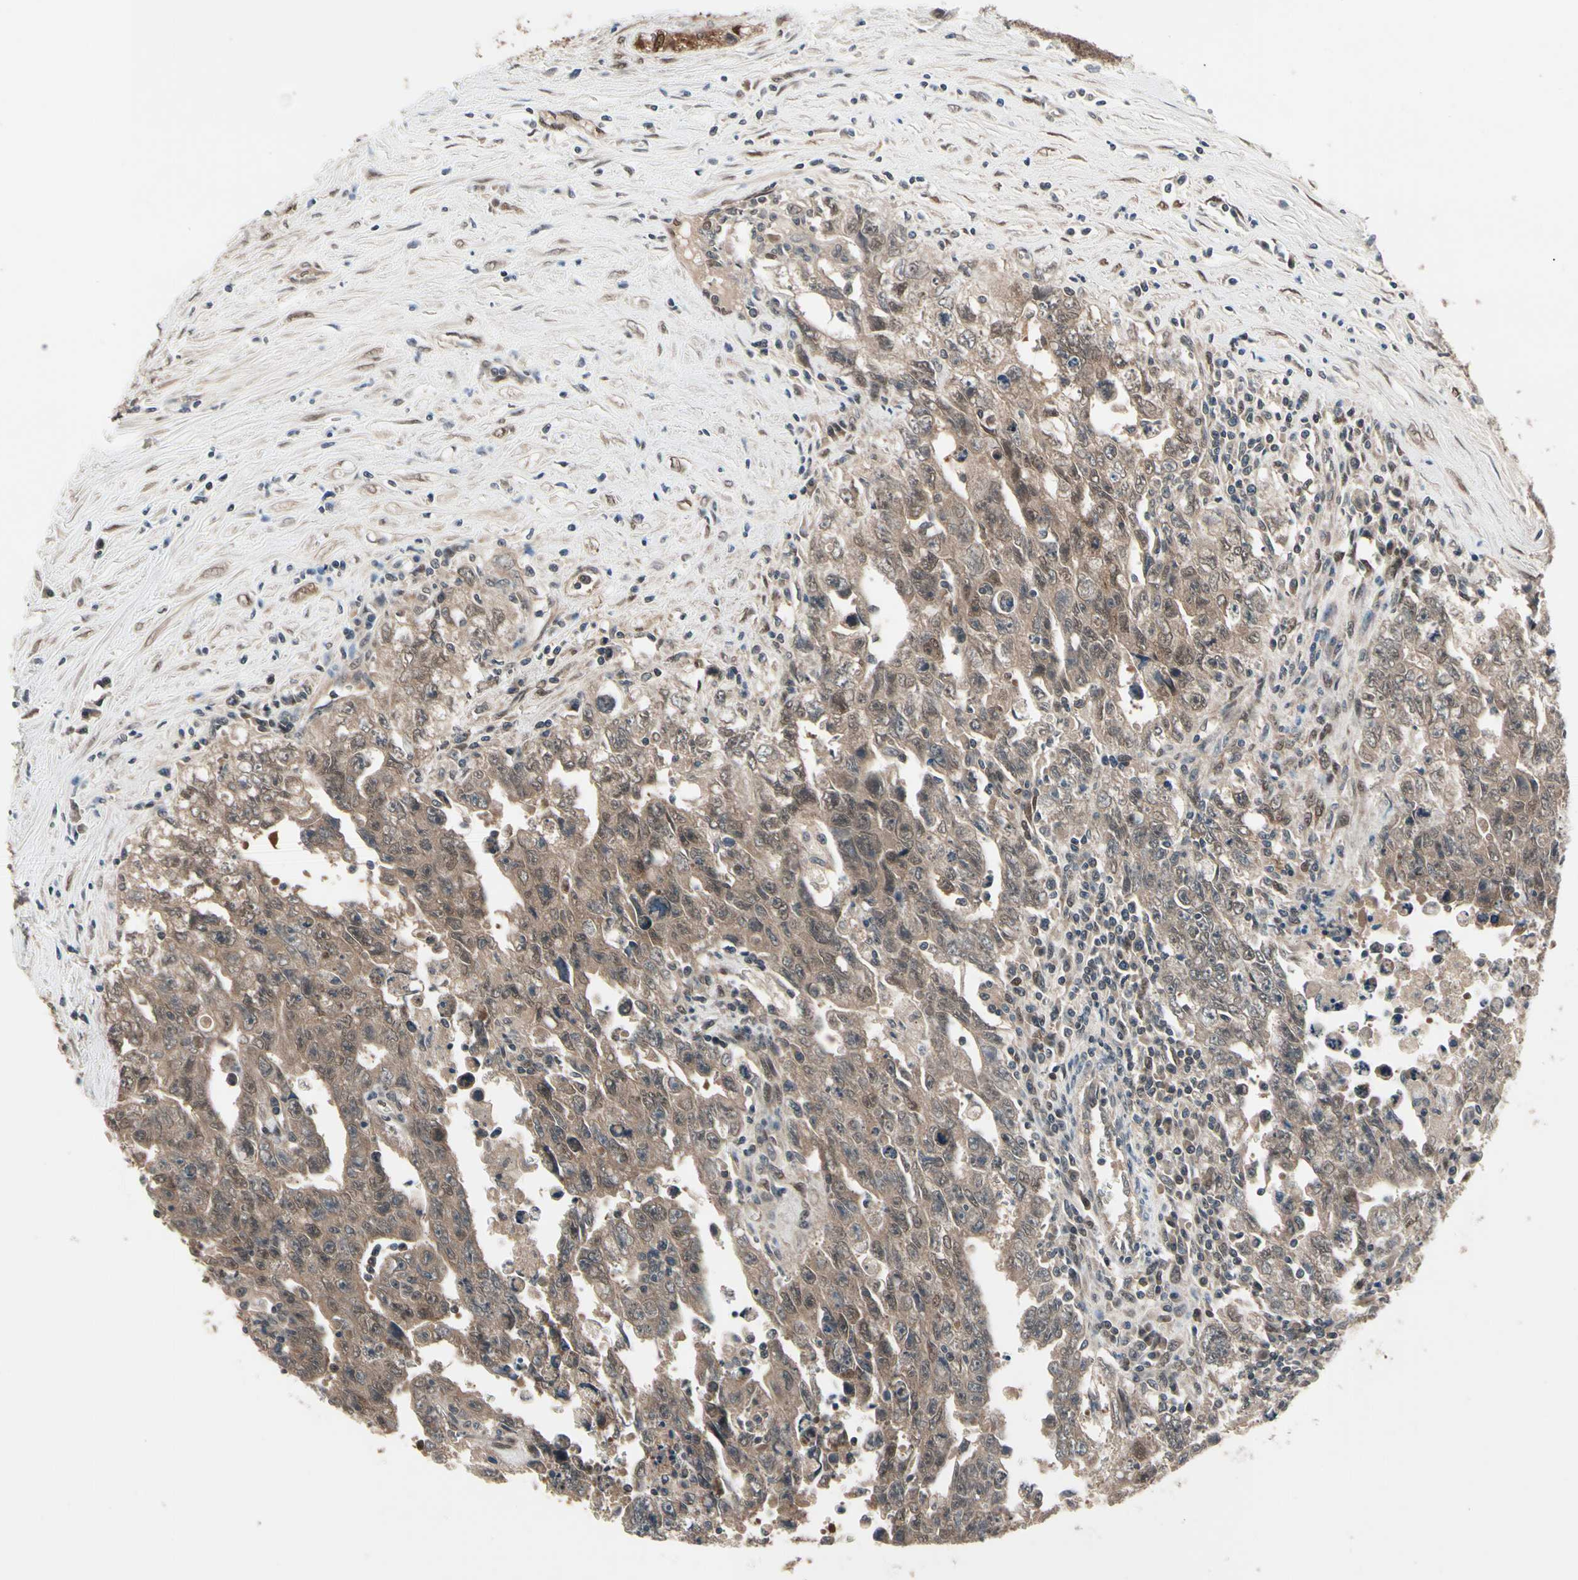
{"staining": {"intensity": "moderate", "quantity": ">75%", "location": "cytoplasmic/membranous"}, "tissue": "testis cancer", "cell_type": "Tumor cells", "image_type": "cancer", "snomed": [{"axis": "morphology", "description": "Carcinoma, Embryonal, NOS"}, {"axis": "topography", "description": "Testis"}], "caption": "Testis embryonal carcinoma tissue exhibits moderate cytoplasmic/membranous positivity in approximately >75% of tumor cells, visualized by immunohistochemistry.", "gene": "PRDX6", "patient": {"sex": "male", "age": 28}}